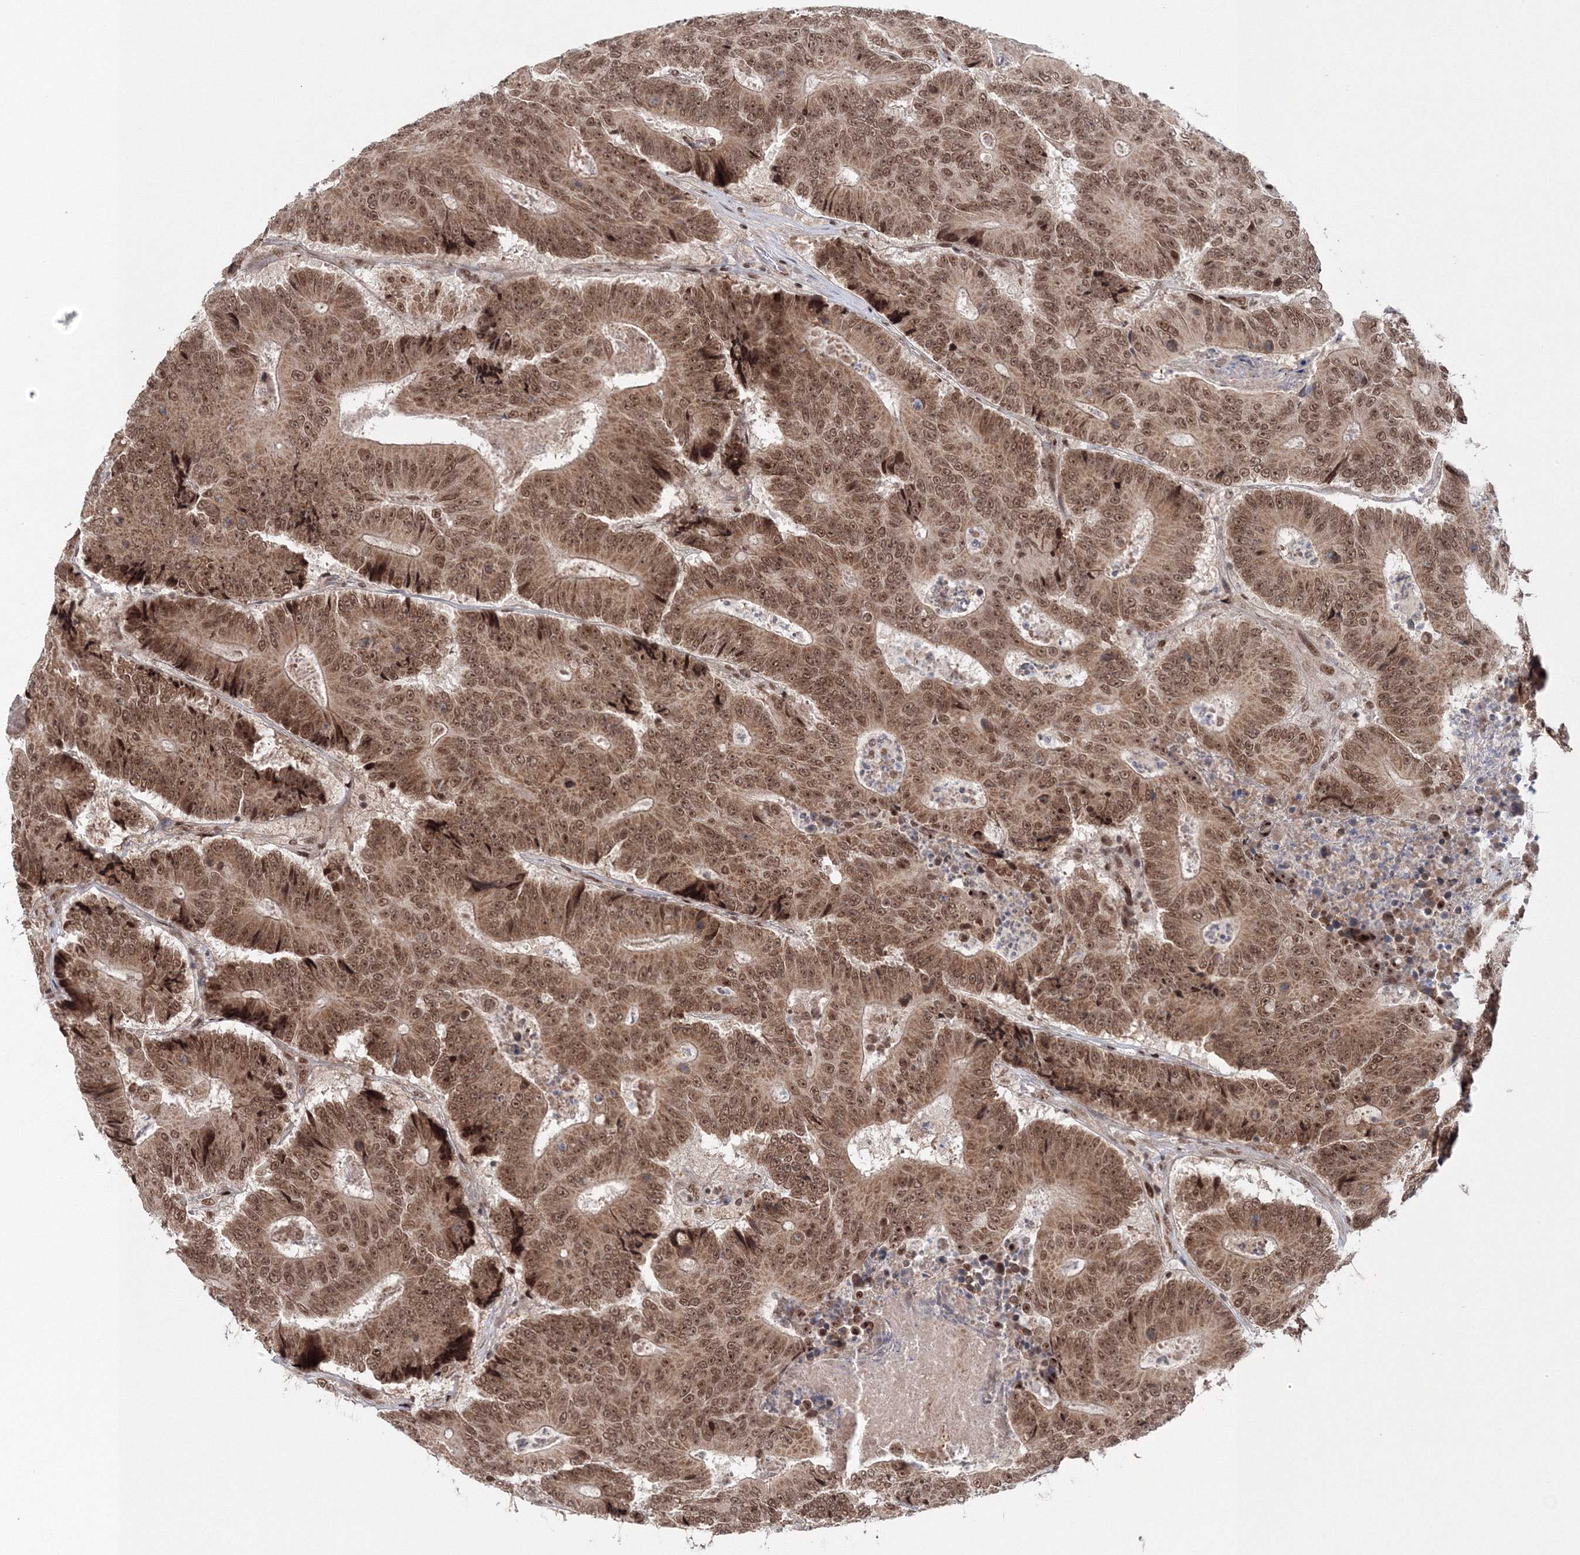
{"staining": {"intensity": "moderate", "quantity": ">75%", "location": "cytoplasmic/membranous,nuclear"}, "tissue": "colorectal cancer", "cell_type": "Tumor cells", "image_type": "cancer", "snomed": [{"axis": "morphology", "description": "Adenocarcinoma, NOS"}, {"axis": "topography", "description": "Colon"}], "caption": "Approximately >75% of tumor cells in colorectal cancer (adenocarcinoma) show moderate cytoplasmic/membranous and nuclear protein positivity as visualized by brown immunohistochemical staining.", "gene": "NOA1", "patient": {"sex": "male", "age": 83}}